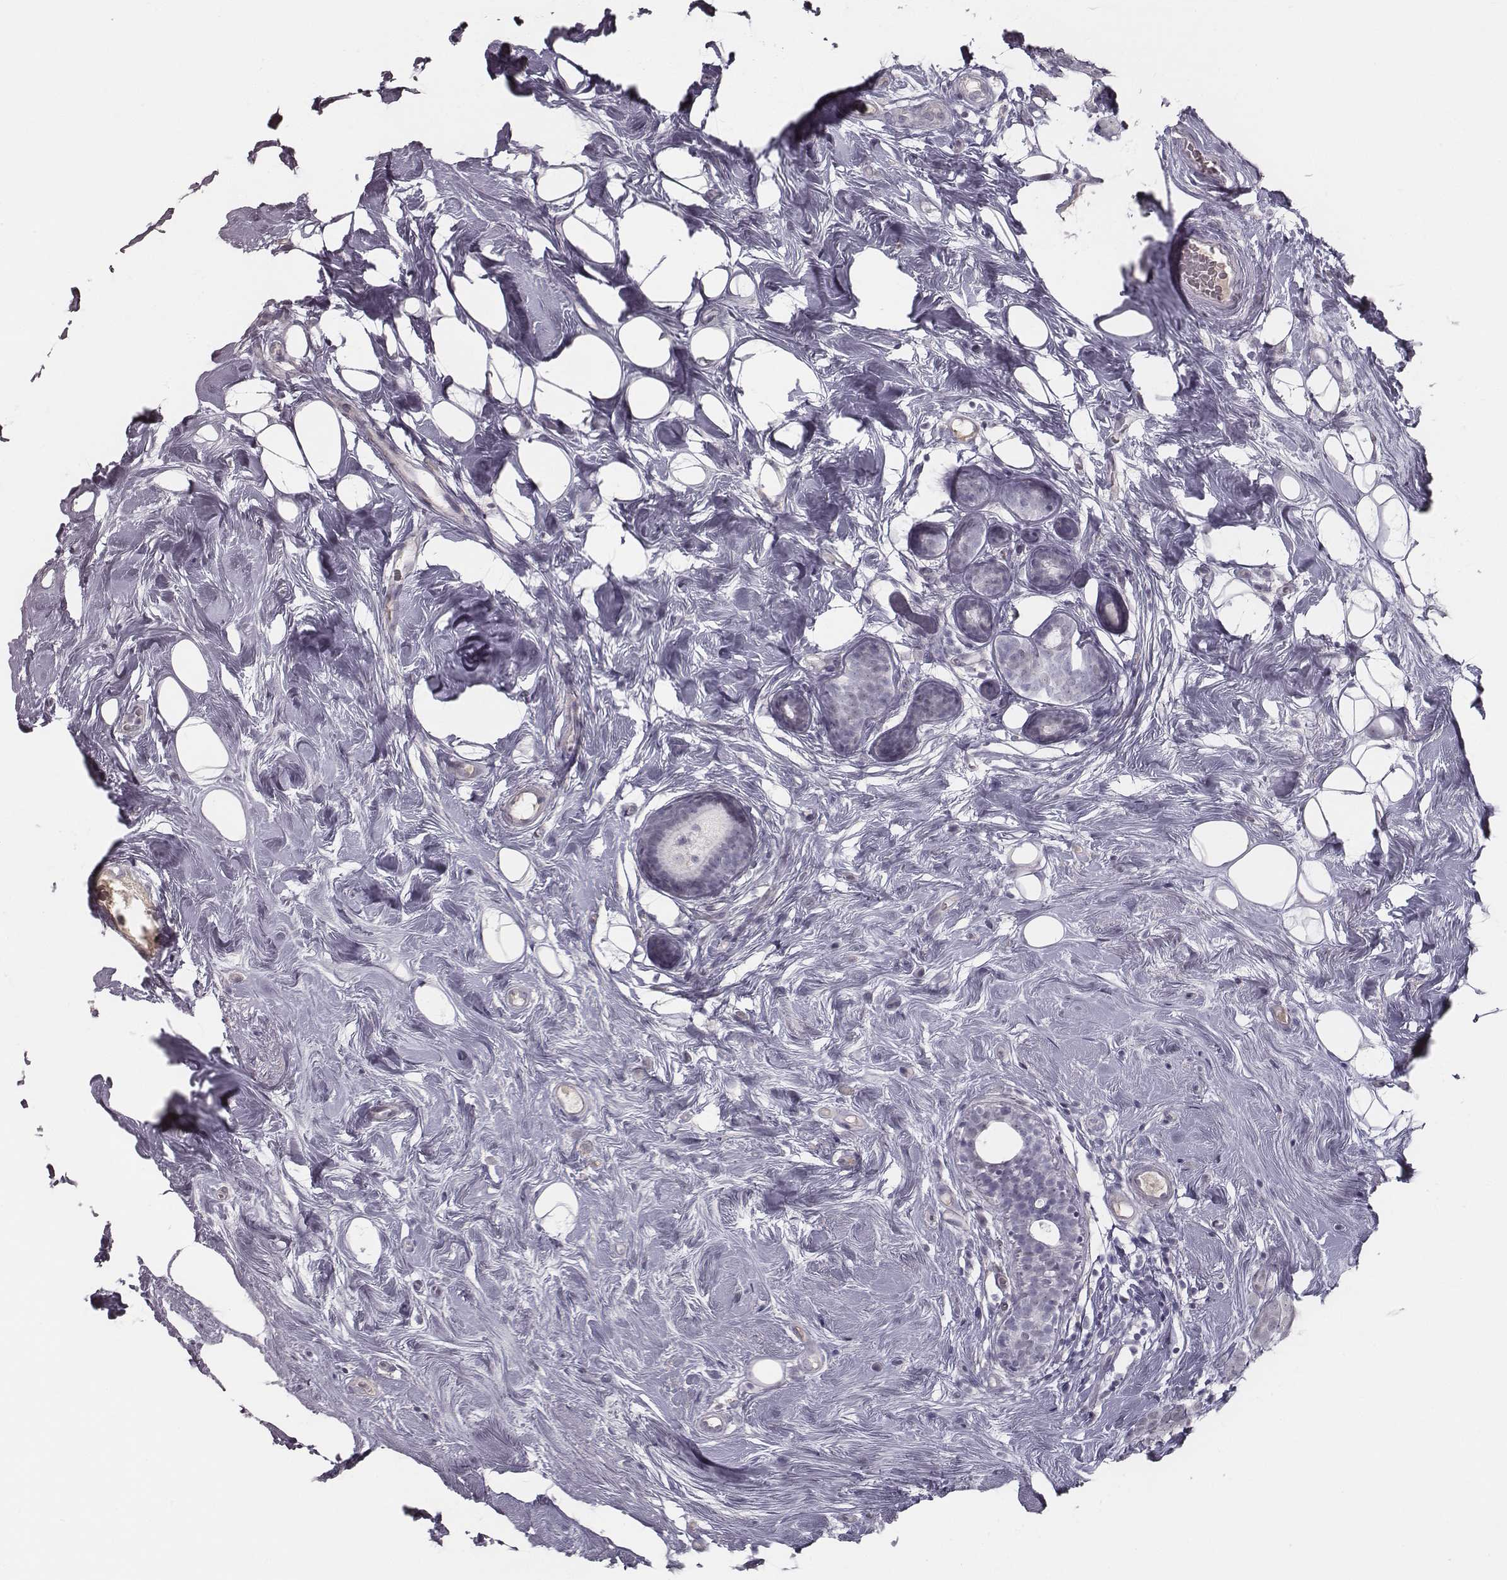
{"staining": {"intensity": "negative", "quantity": "none", "location": "none"}, "tissue": "breast cancer", "cell_type": "Tumor cells", "image_type": "cancer", "snomed": [{"axis": "morphology", "description": "Lobular carcinoma"}, {"axis": "topography", "description": "Breast"}], "caption": "Immunohistochemistry (IHC) photomicrograph of human lobular carcinoma (breast) stained for a protein (brown), which reveals no staining in tumor cells.", "gene": "SEPTIN14", "patient": {"sex": "female", "age": 49}}